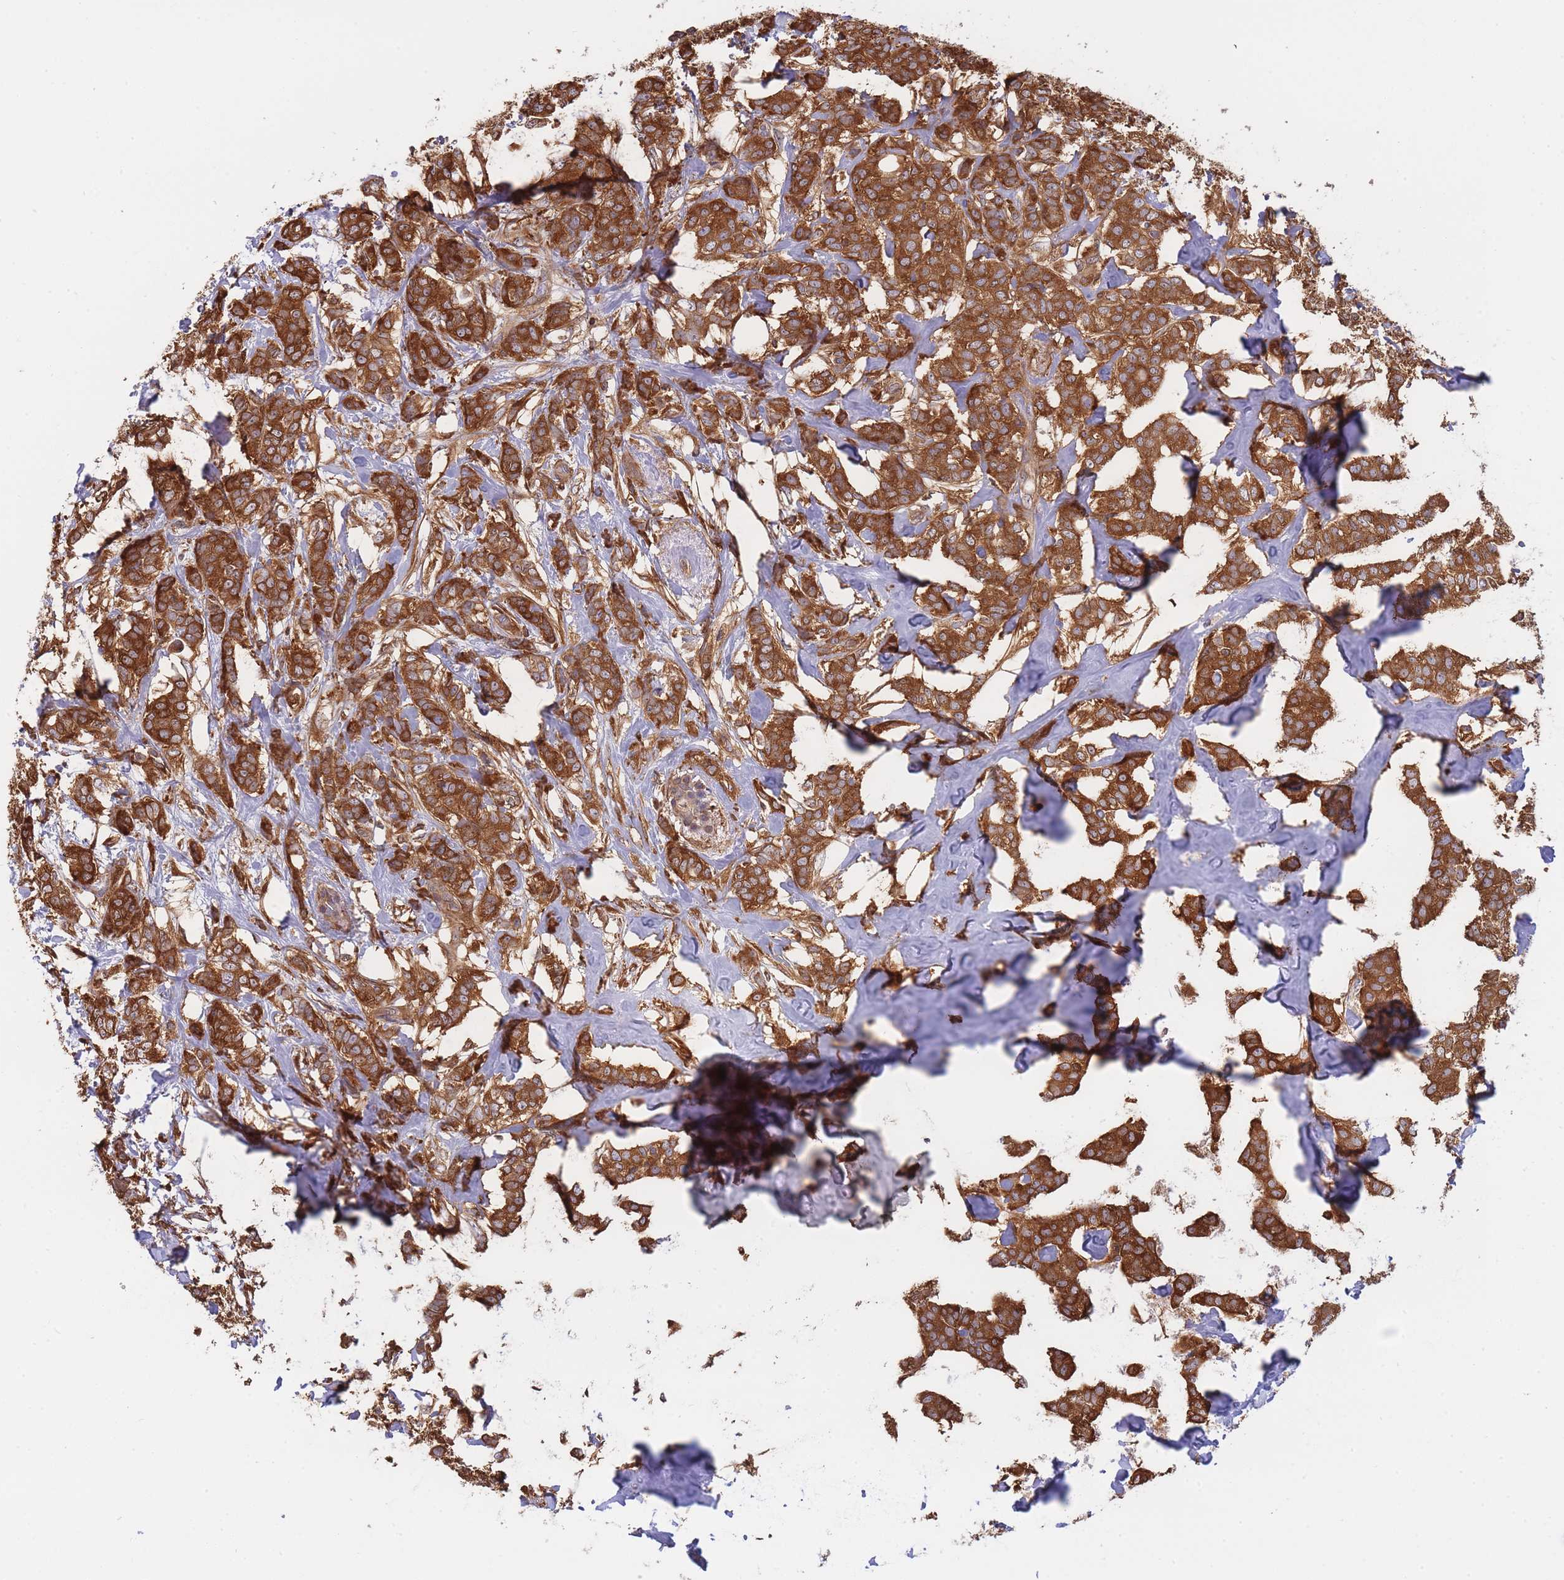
{"staining": {"intensity": "strong", "quantity": ">75%", "location": "cytoplasmic/membranous"}, "tissue": "breast cancer", "cell_type": "Tumor cells", "image_type": "cancer", "snomed": [{"axis": "morphology", "description": "Duct carcinoma"}, {"axis": "topography", "description": "Breast"}], "caption": "Protein staining demonstrates strong cytoplasmic/membranous staining in about >75% of tumor cells in breast cancer.", "gene": "SLC4A9", "patient": {"sex": "female", "age": 72}}